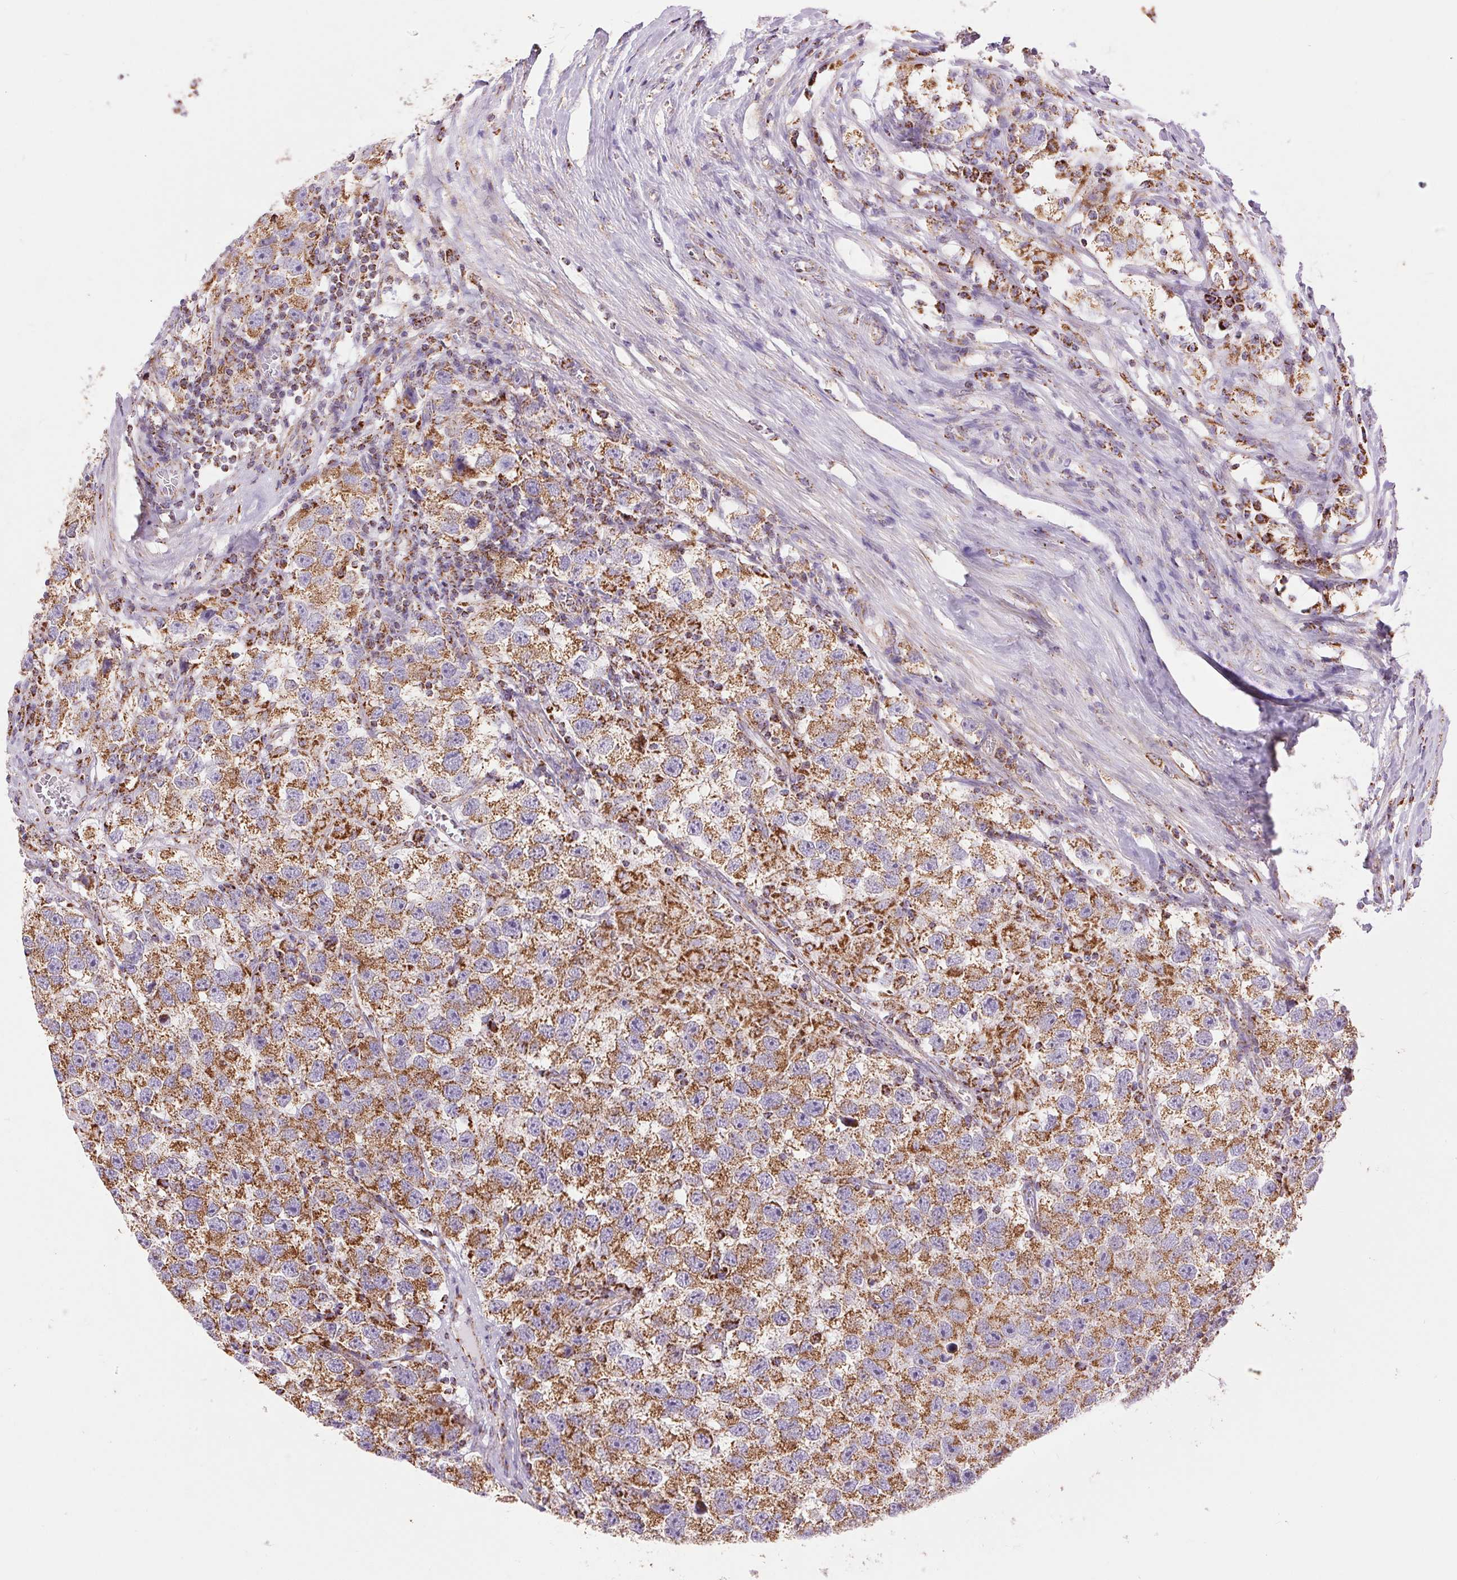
{"staining": {"intensity": "moderate", "quantity": ">75%", "location": "cytoplasmic/membranous"}, "tissue": "testis cancer", "cell_type": "Tumor cells", "image_type": "cancer", "snomed": [{"axis": "morphology", "description": "Seminoma, NOS"}, {"axis": "topography", "description": "Testis"}], "caption": "The histopathology image demonstrates immunohistochemical staining of testis cancer. There is moderate cytoplasmic/membranous staining is present in approximately >75% of tumor cells.", "gene": "ATP5PB", "patient": {"sex": "male", "age": 26}}